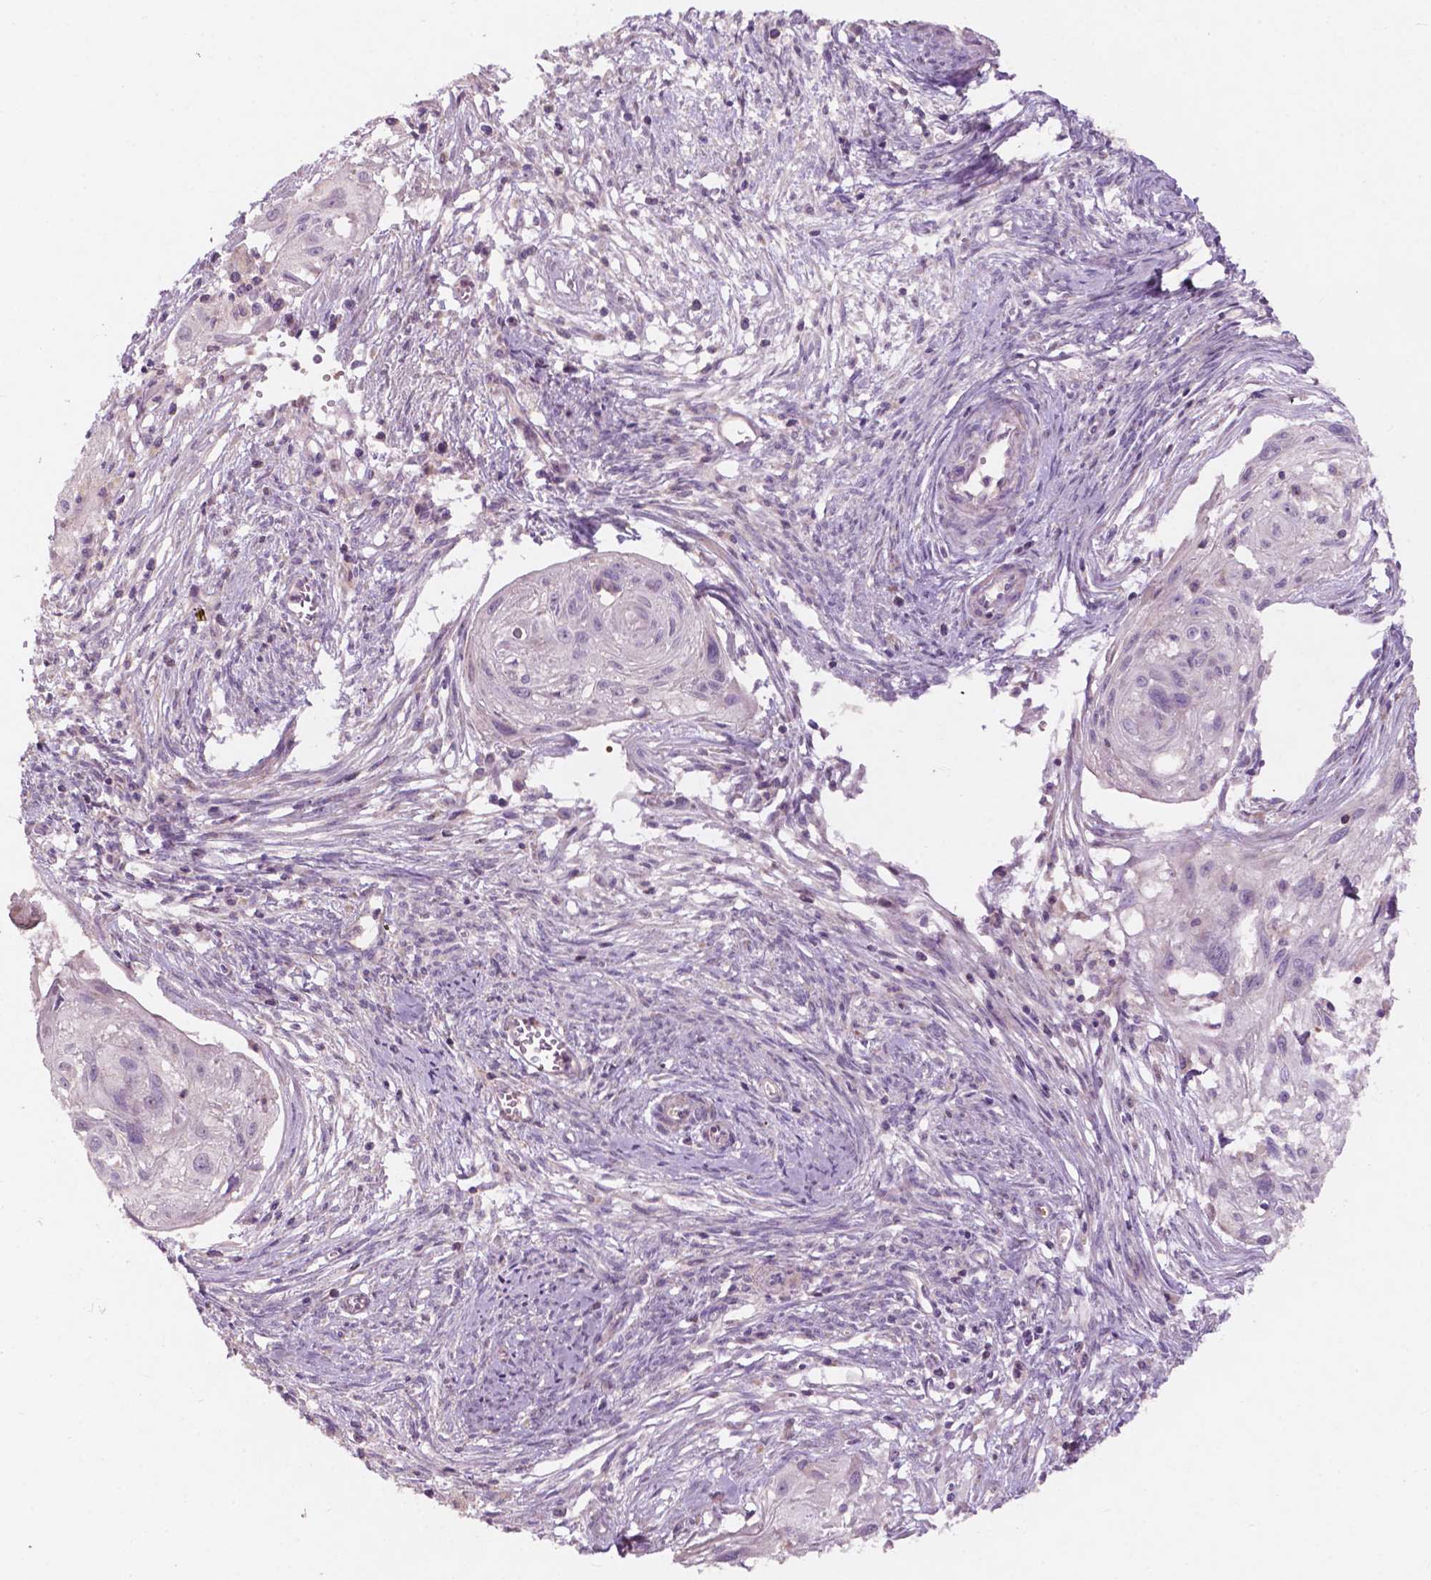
{"staining": {"intensity": "negative", "quantity": "none", "location": "none"}, "tissue": "cervical cancer", "cell_type": "Tumor cells", "image_type": "cancer", "snomed": [{"axis": "morphology", "description": "Squamous cell carcinoma, NOS"}, {"axis": "topography", "description": "Cervix"}], "caption": "The image shows no staining of tumor cells in cervical cancer (squamous cell carcinoma). Brightfield microscopy of IHC stained with DAB (brown) and hematoxylin (blue), captured at high magnification.", "gene": "NDUFS1", "patient": {"sex": "female", "age": 49}}